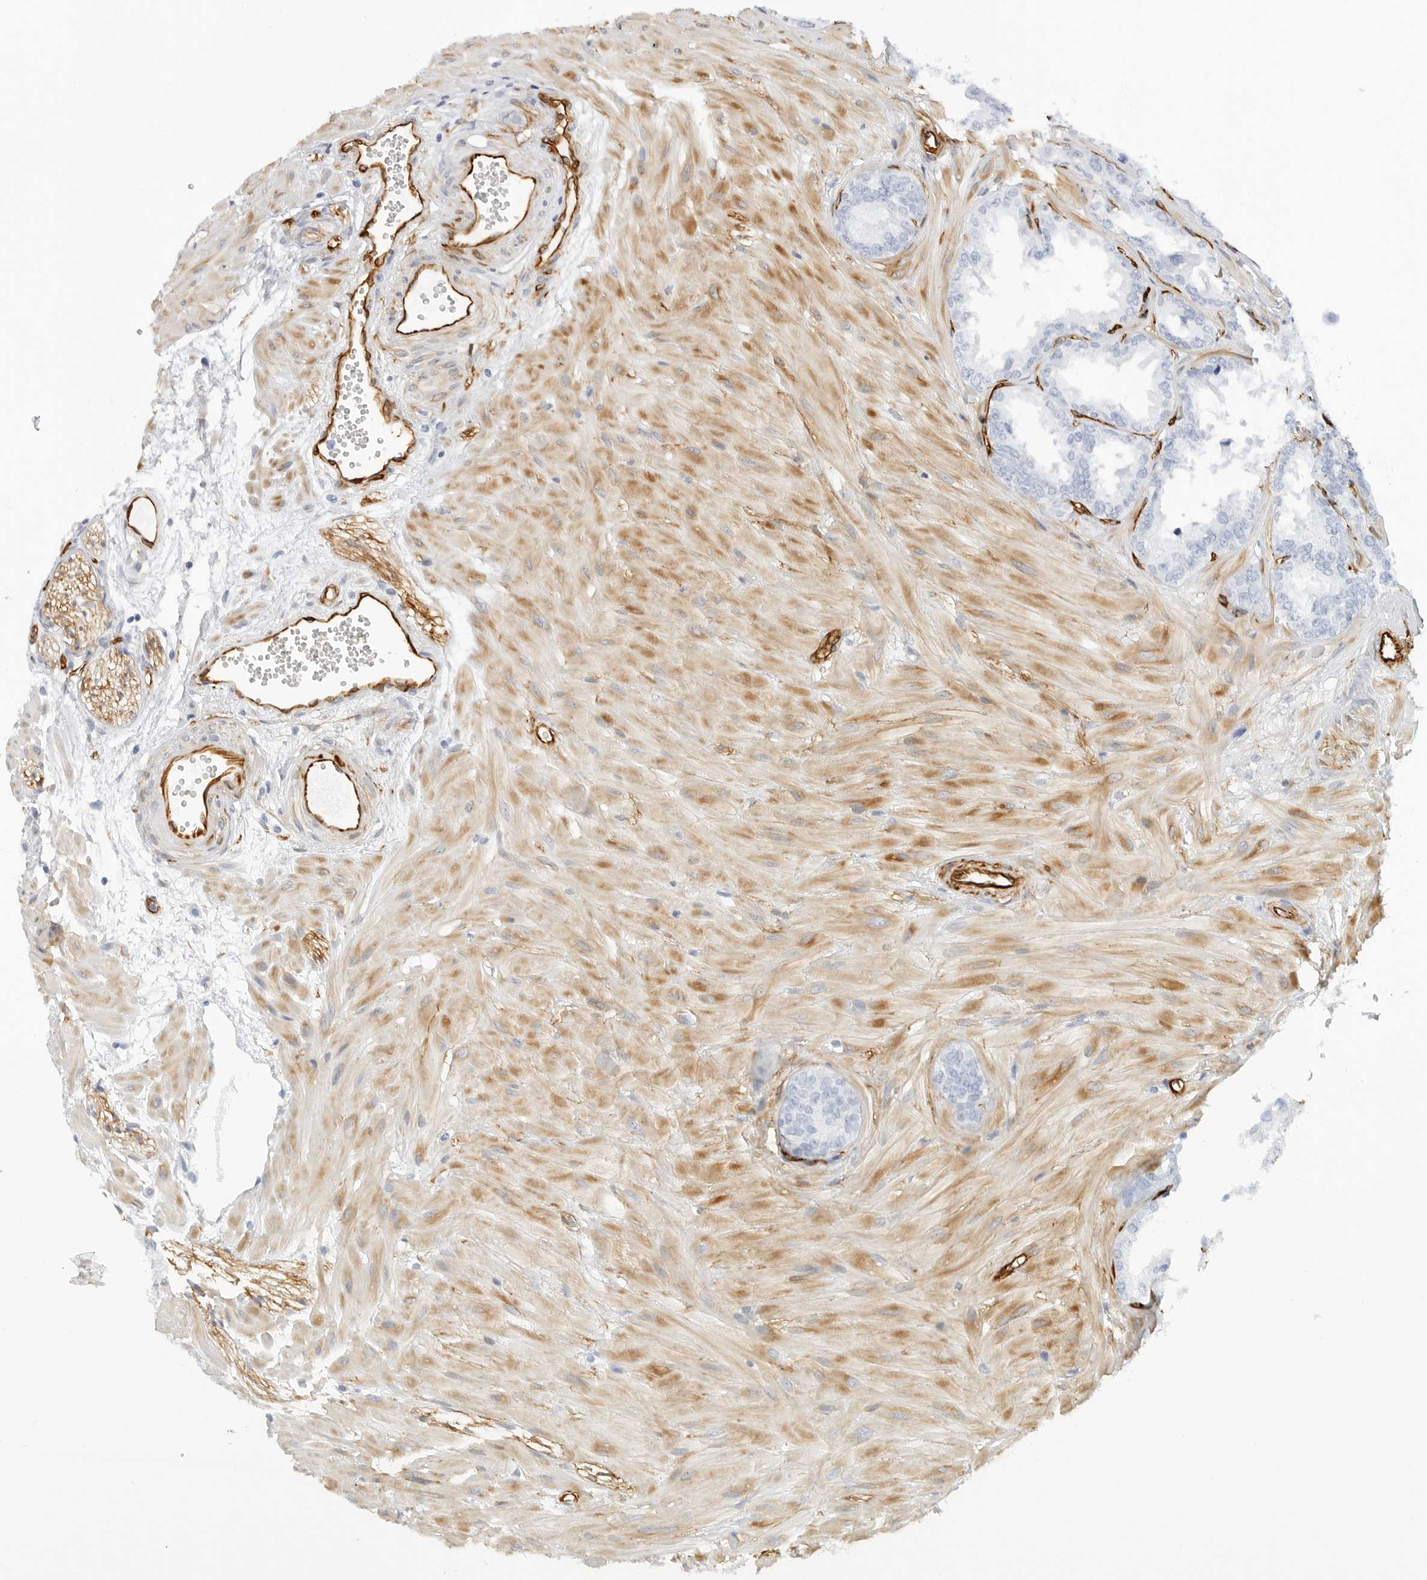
{"staining": {"intensity": "negative", "quantity": "none", "location": "none"}, "tissue": "seminal vesicle", "cell_type": "Glandular cells", "image_type": "normal", "snomed": [{"axis": "morphology", "description": "Normal tissue, NOS"}, {"axis": "topography", "description": "Prostate"}, {"axis": "topography", "description": "Seminal veicle"}], "caption": "IHC image of normal seminal vesicle: human seminal vesicle stained with DAB (3,3'-diaminobenzidine) shows no significant protein positivity in glandular cells. (Stains: DAB (3,3'-diaminobenzidine) immunohistochemistry with hematoxylin counter stain, Microscopy: brightfield microscopy at high magnification).", "gene": "NES", "patient": {"sex": "male", "age": 51}}